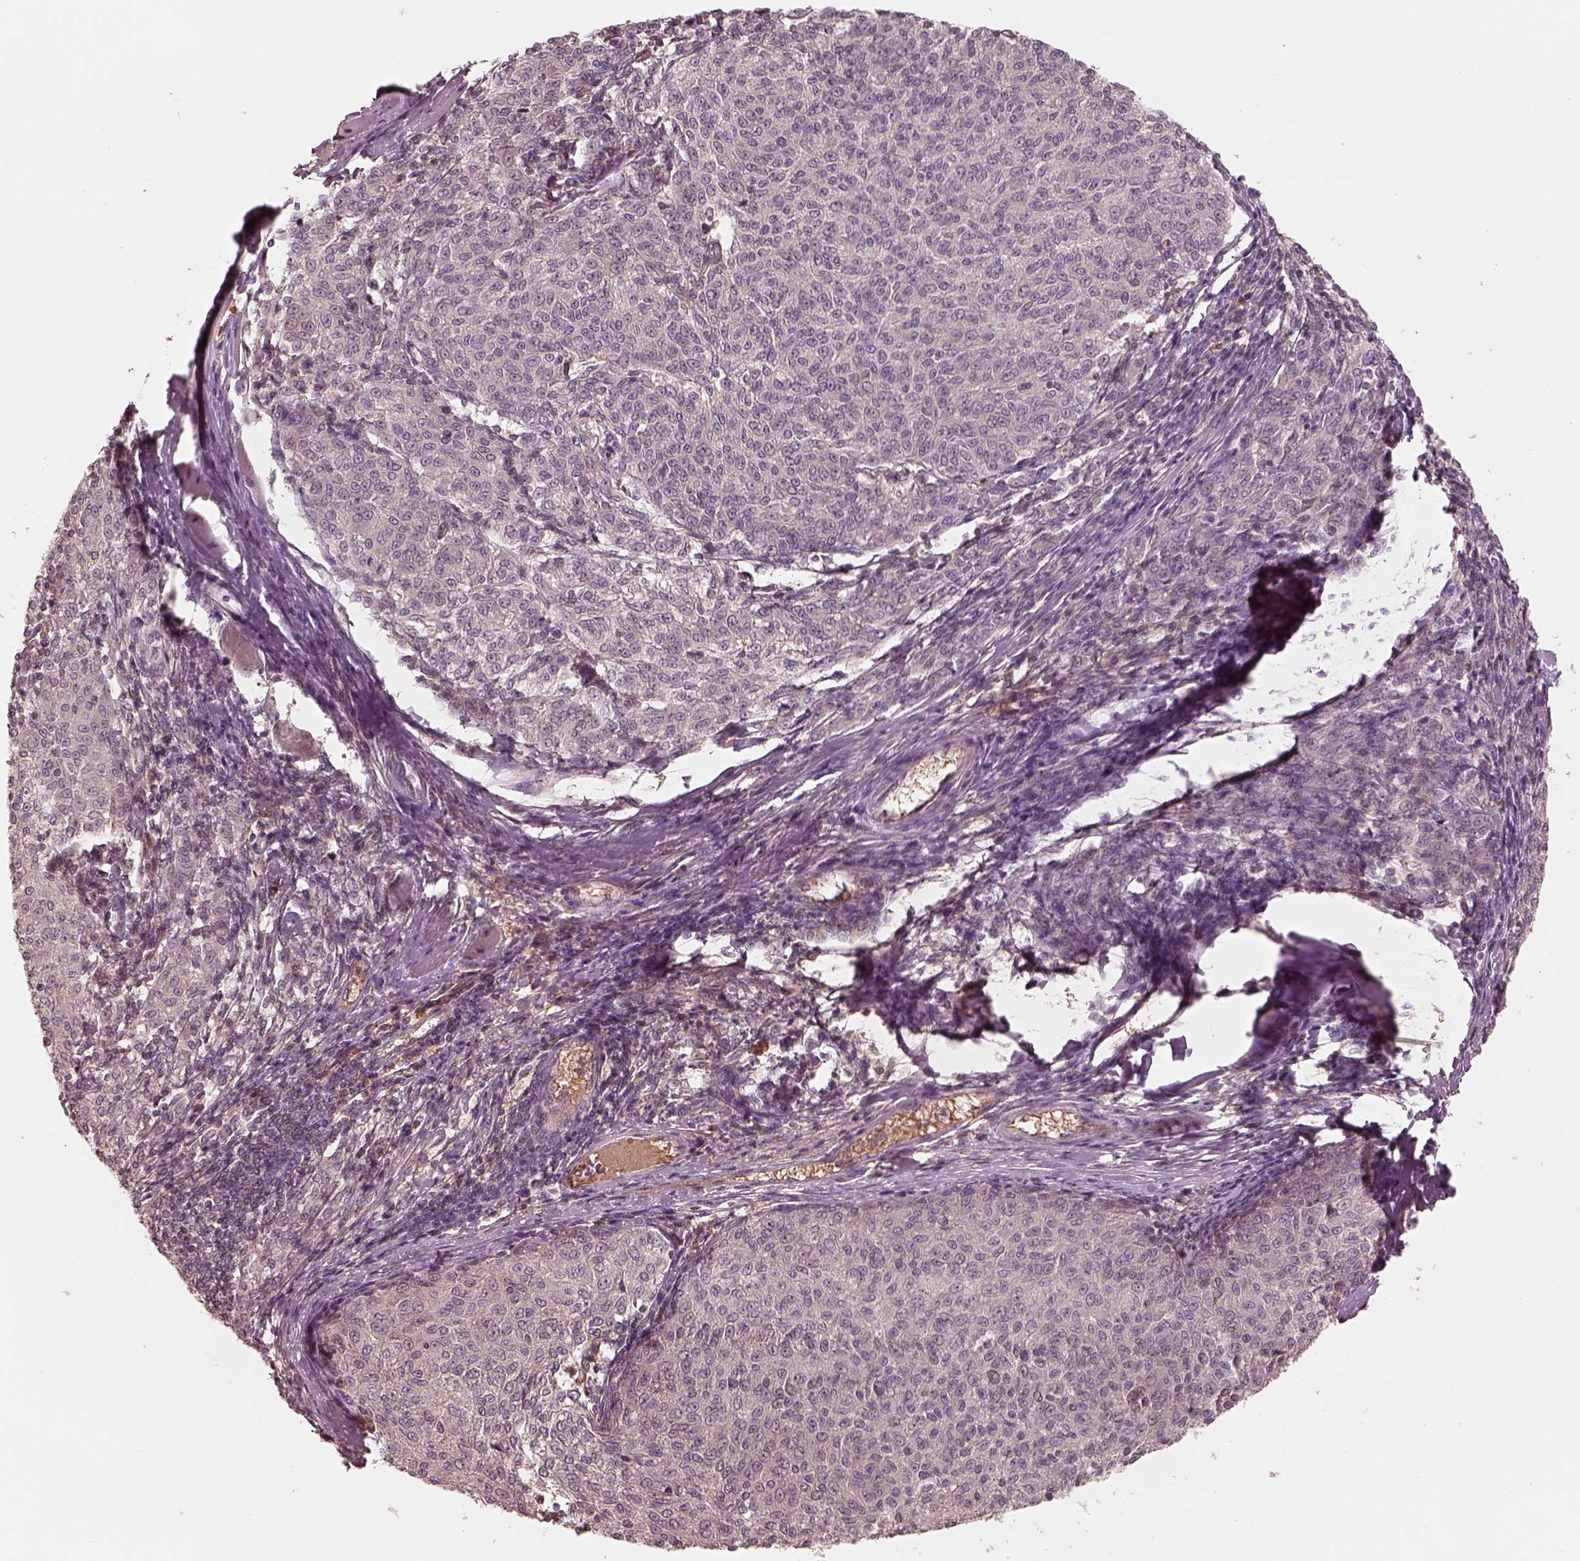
{"staining": {"intensity": "negative", "quantity": "none", "location": "none"}, "tissue": "melanoma", "cell_type": "Tumor cells", "image_type": "cancer", "snomed": [{"axis": "morphology", "description": "Malignant melanoma, NOS"}, {"axis": "topography", "description": "Skin"}], "caption": "Histopathology image shows no significant protein positivity in tumor cells of melanoma.", "gene": "TF", "patient": {"sex": "female", "age": 72}}